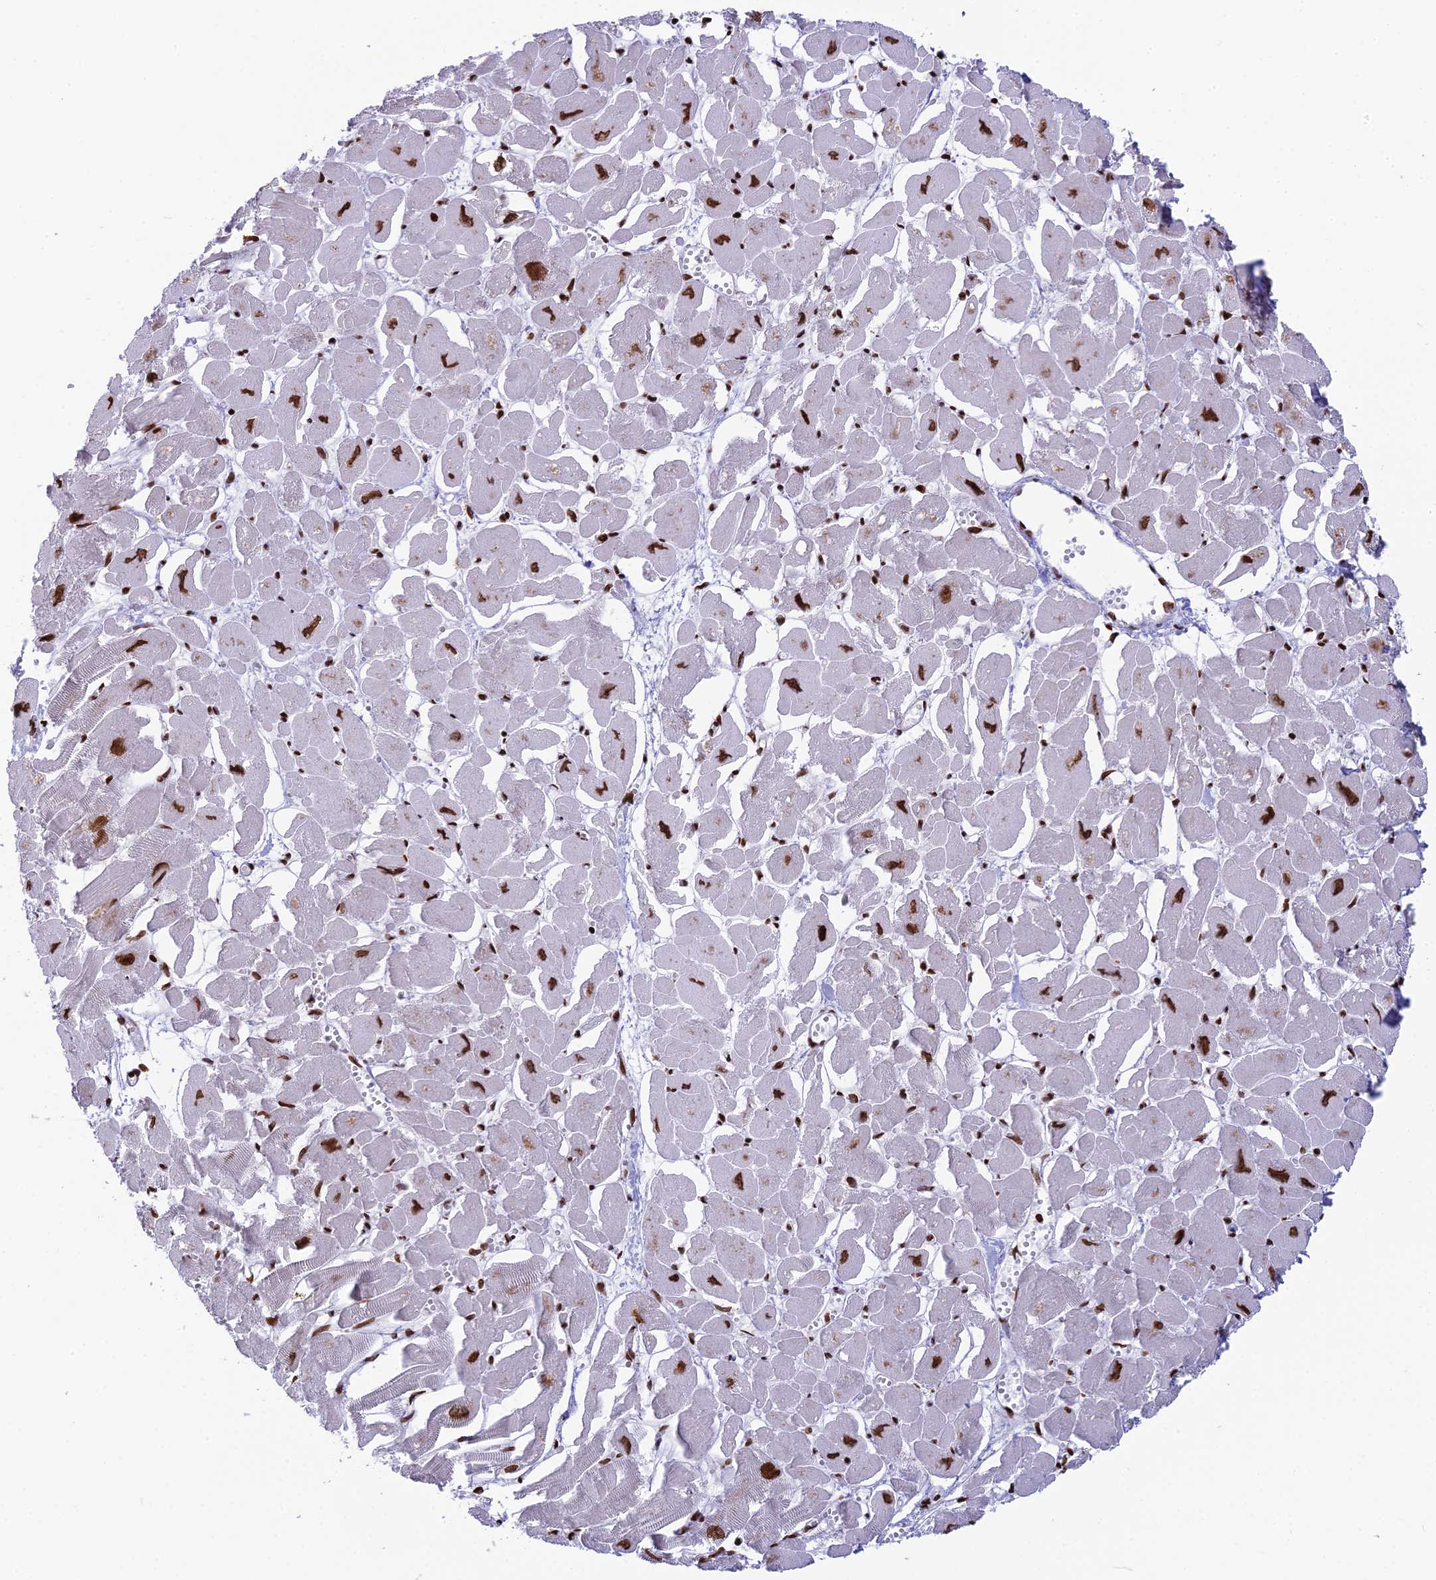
{"staining": {"intensity": "strong", "quantity": ">75%", "location": "nuclear"}, "tissue": "heart muscle", "cell_type": "Cardiomyocytes", "image_type": "normal", "snomed": [{"axis": "morphology", "description": "Normal tissue, NOS"}, {"axis": "topography", "description": "Heart"}], "caption": "Strong nuclear expression for a protein is appreciated in about >75% of cardiomyocytes of benign heart muscle using IHC.", "gene": "TET2", "patient": {"sex": "male", "age": 54}}